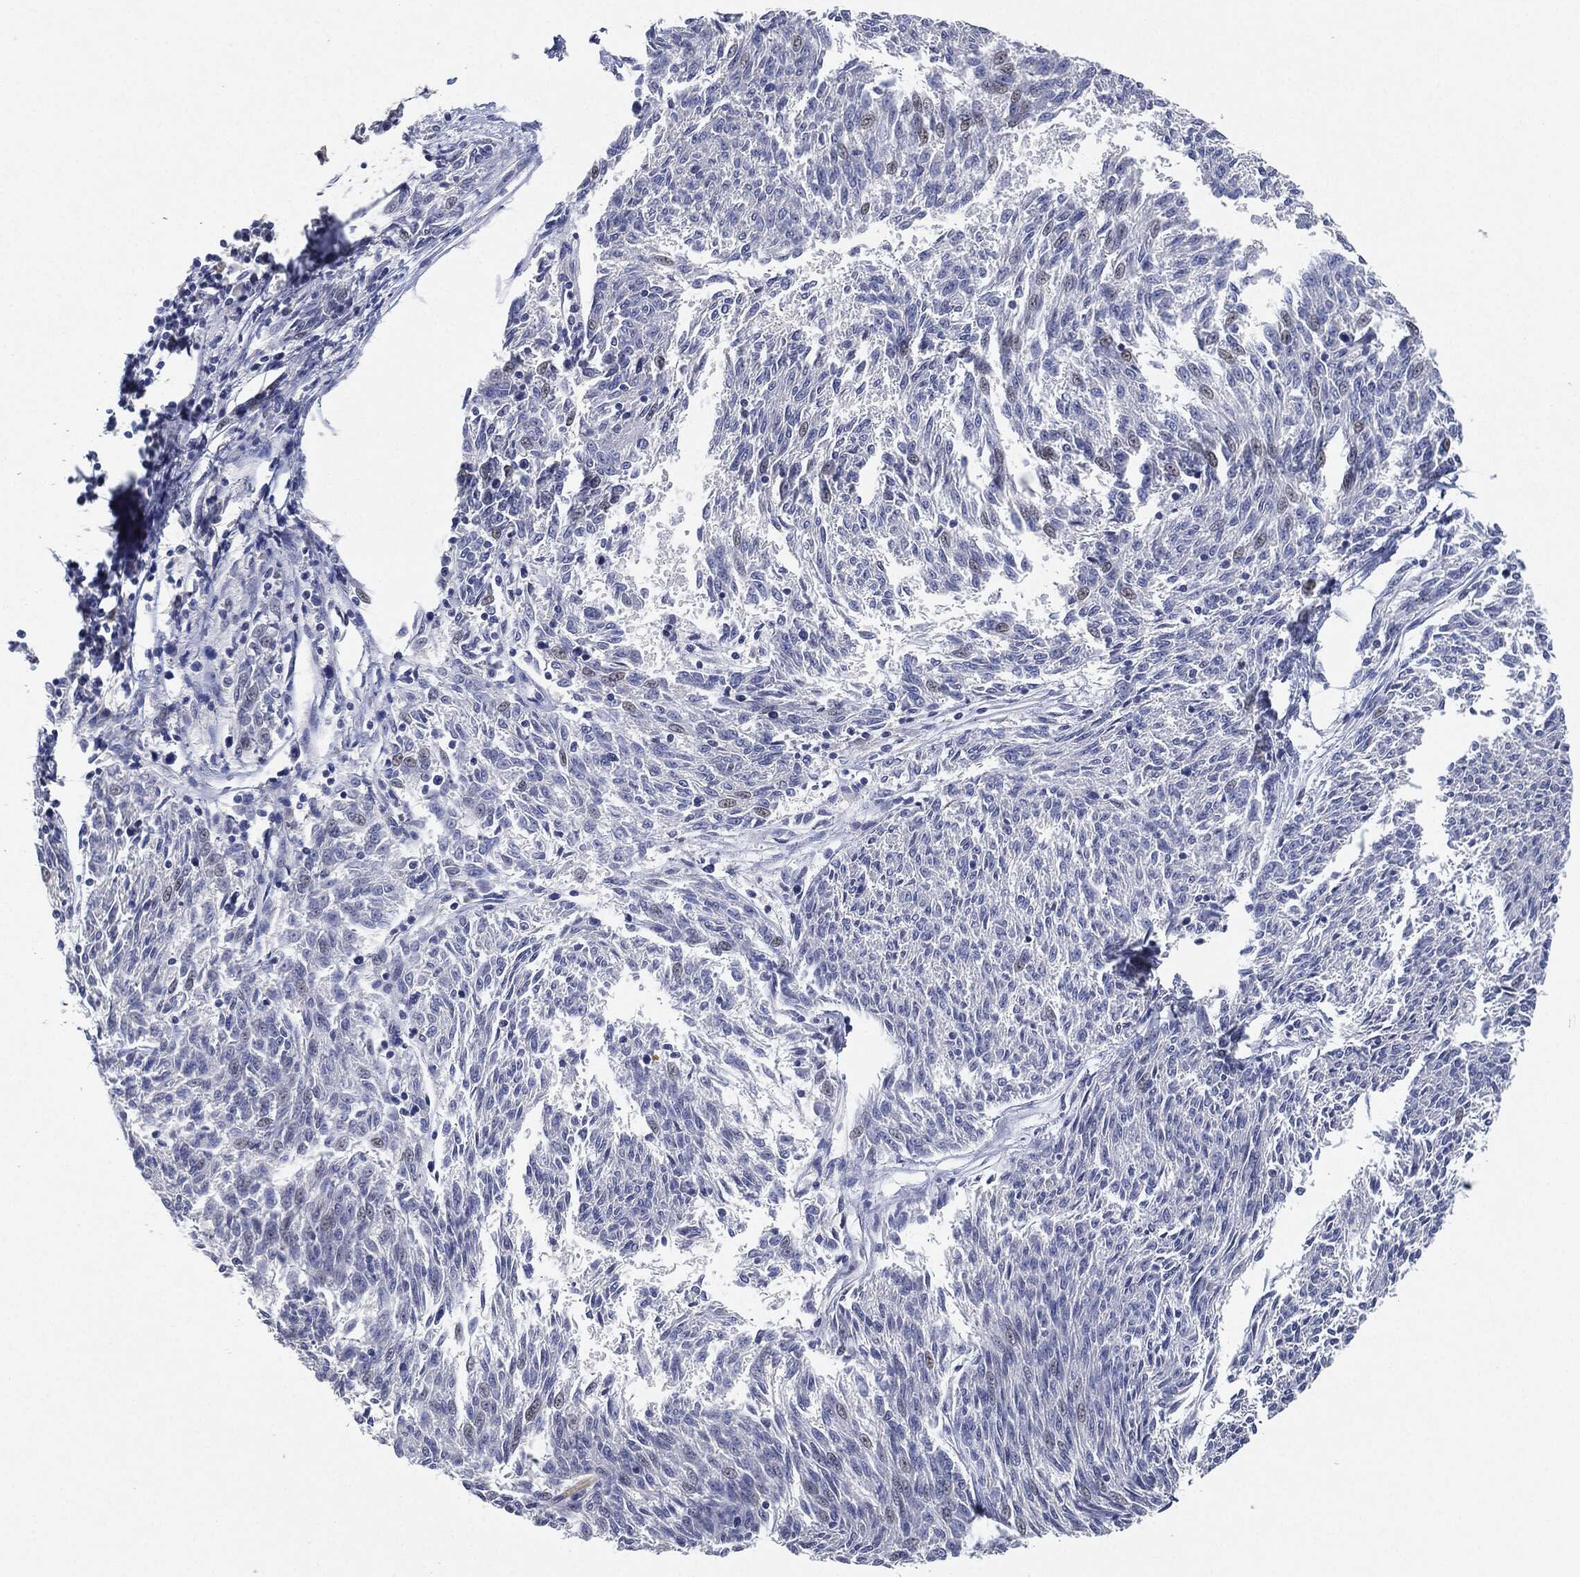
{"staining": {"intensity": "negative", "quantity": "none", "location": "none"}, "tissue": "melanoma", "cell_type": "Tumor cells", "image_type": "cancer", "snomed": [{"axis": "morphology", "description": "Malignant melanoma, NOS"}, {"axis": "topography", "description": "Skin"}], "caption": "This is an immunohistochemistry image of human melanoma. There is no expression in tumor cells.", "gene": "NTRK1", "patient": {"sex": "female", "age": 72}}